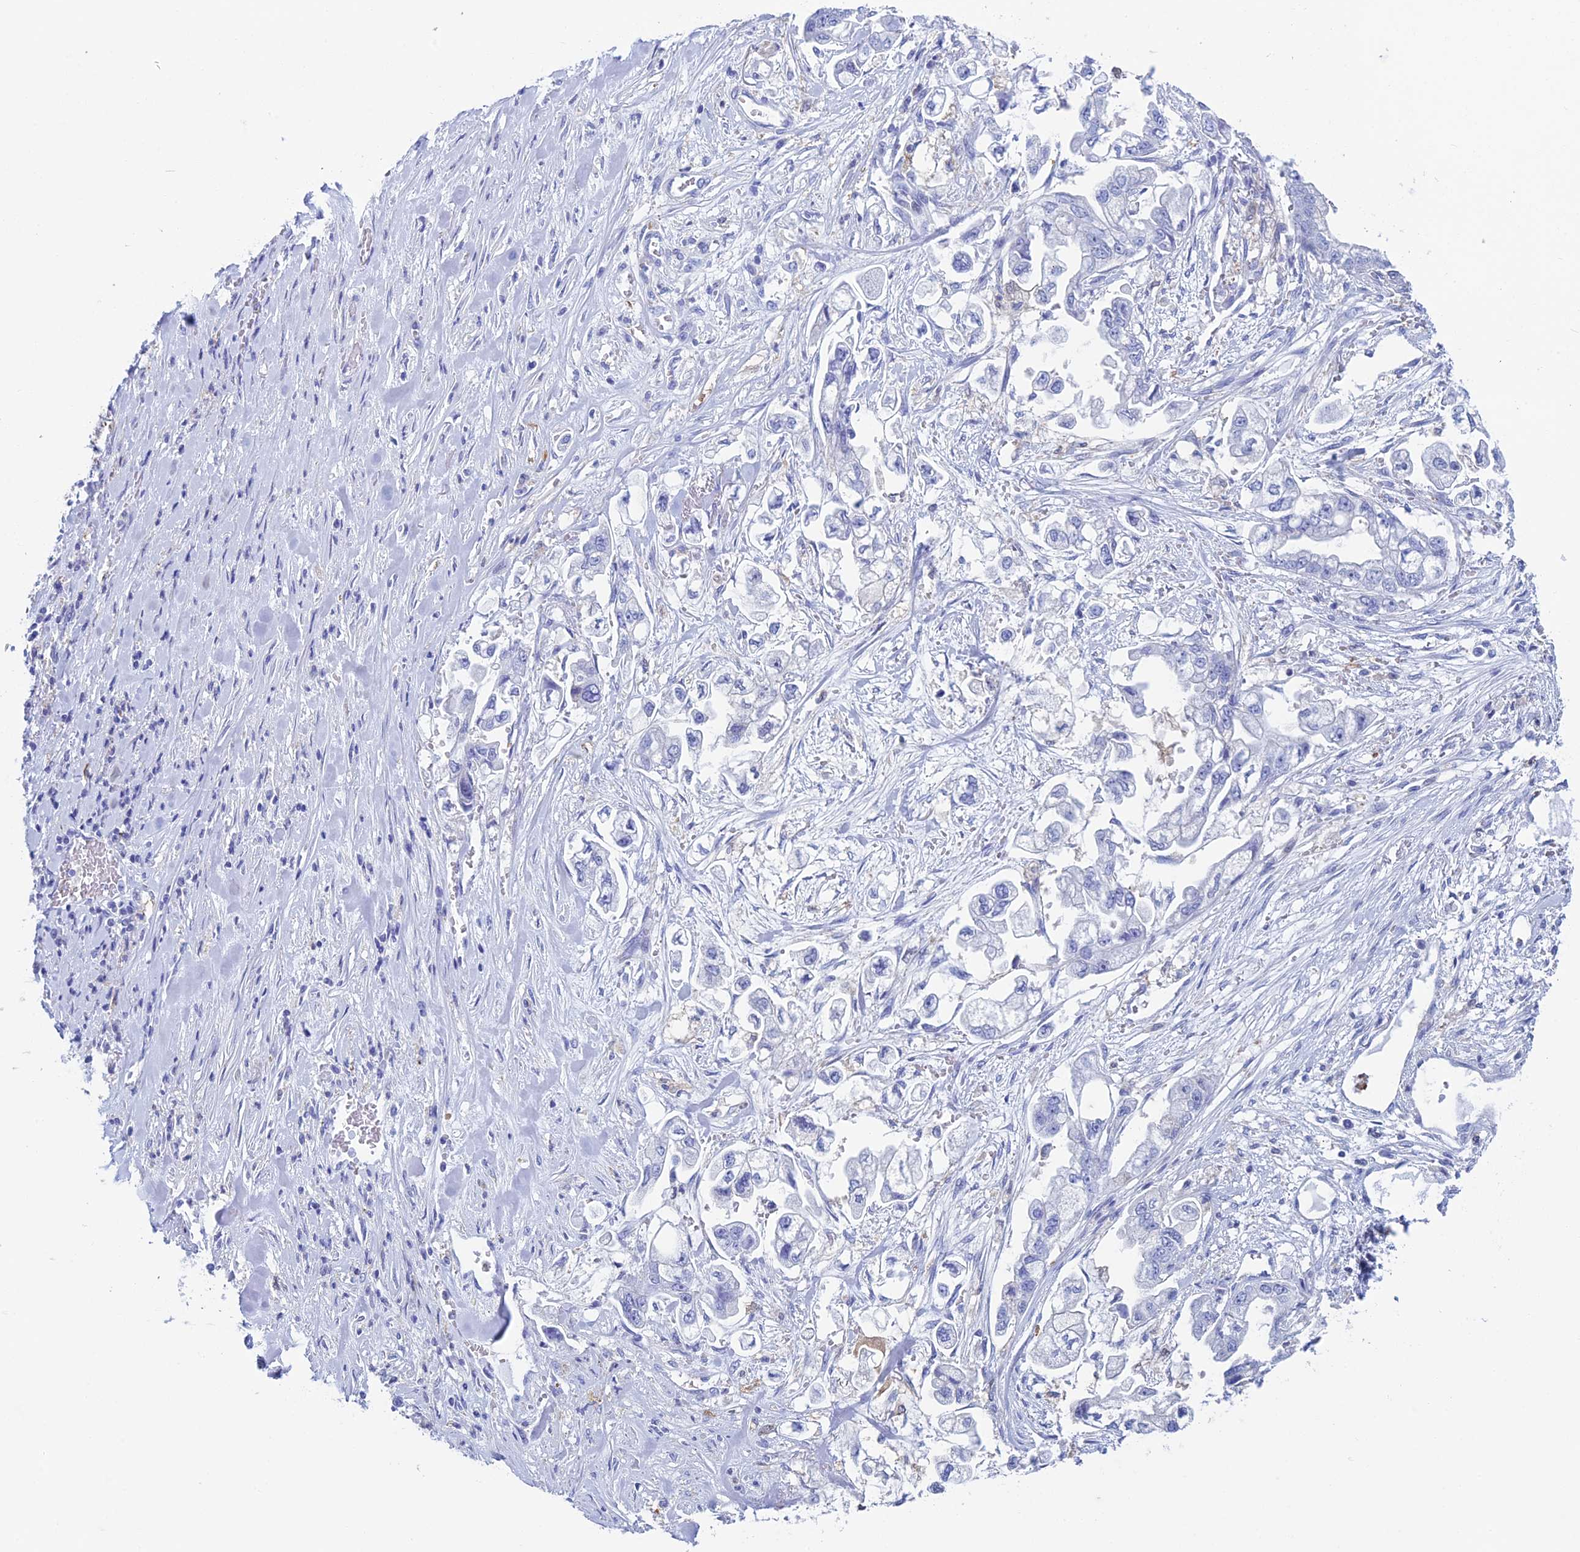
{"staining": {"intensity": "negative", "quantity": "none", "location": "none"}, "tissue": "stomach cancer", "cell_type": "Tumor cells", "image_type": "cancer", "snomed": [{"axis": "morphology", "description": "Adenocarcinoma, NOS"}, {"axis": "topography", "description": "Stomach"}], "caption": "Human adenocarcinoma (stomach) stained for a protein using IHC shows no expression in tumor cells.", "gene": "KCNK17", "patient": {"sex": "male", "age": 62}}